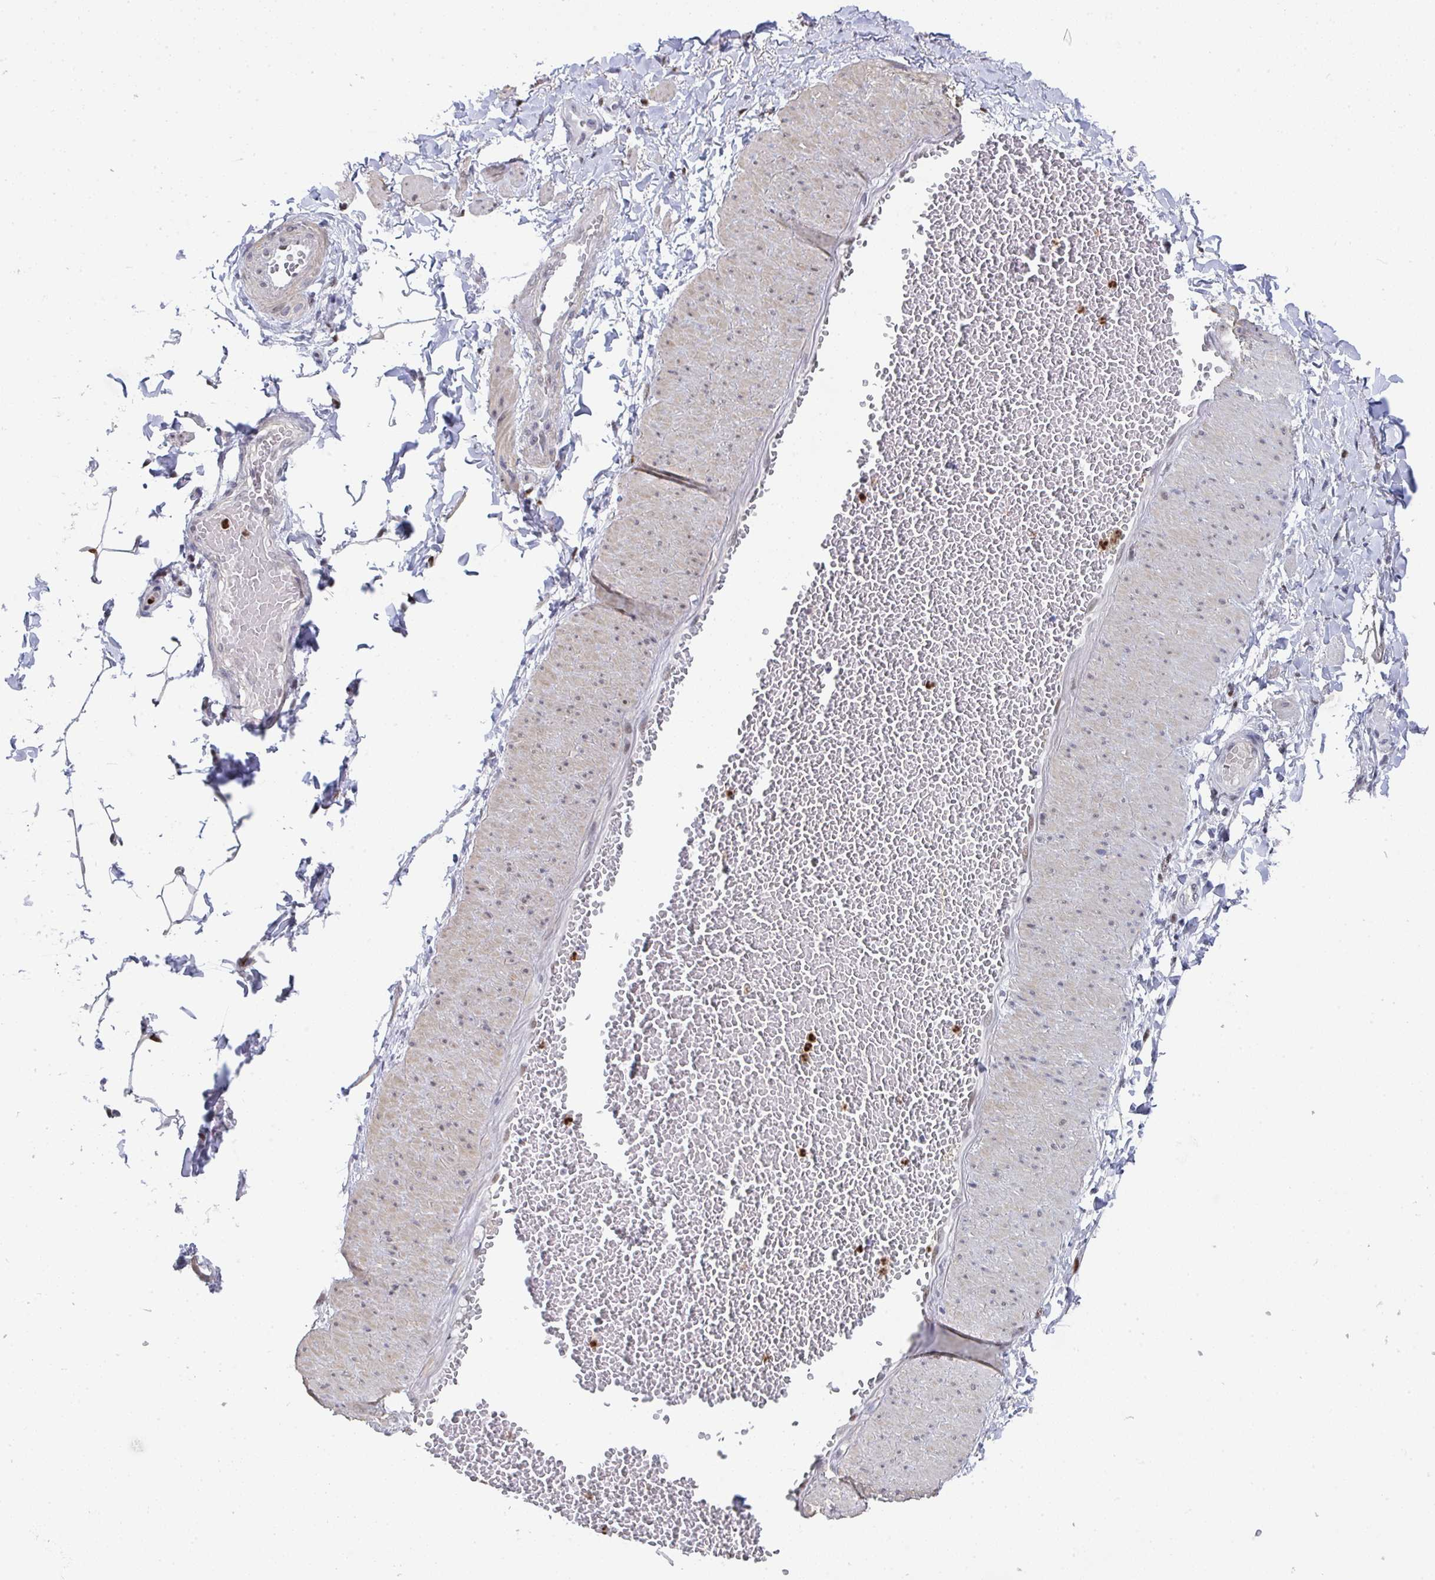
{"staining": {"intensity": "negative", "quantity": "none", "location": "none"}, "tissue": "adipose tissue", "cell_type": "Adipocytes", "image_type": "normal", "snomed": [{"axis": "morphology", "description": "Normal tissue, NOS"}, {"axis": "topography", "description": "Epididymis"}, {"axis": "topography", "description": "Peripheral nerve tissue"}], "caption": "Immunohistochemistry histopathology image of benign human adipose tissue stained for a protein (brown), which exhibits no expression in adipocytes.", "gene": "JDP2", "patient": {"sex": "male", "age": 32}}